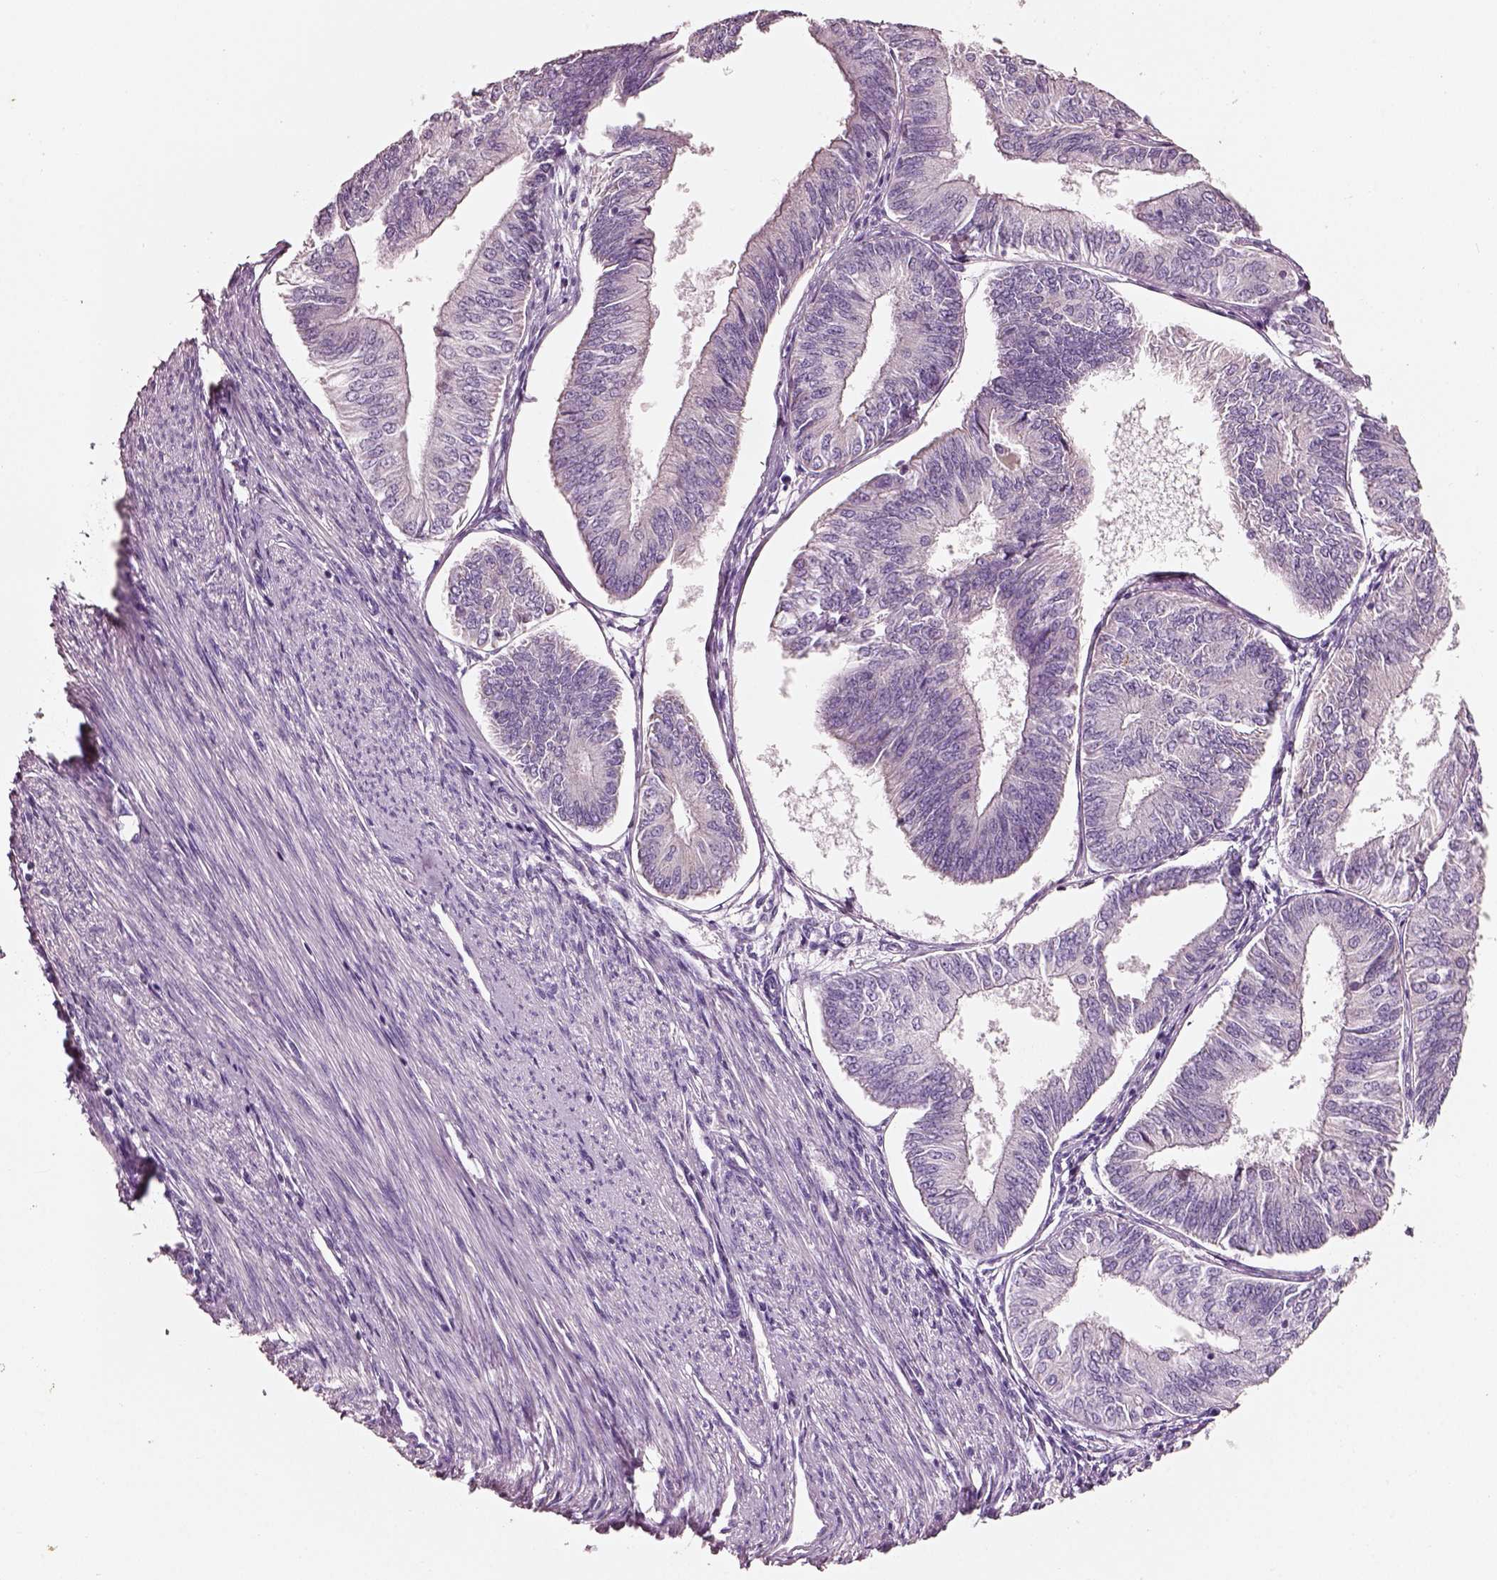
{"staining": {"intensity": "negative", "quantity": "none", "location": "none"}, "tissue": "endometrial cancer", "cell_type": "Tumor cells", "image_type": "cancer", "snomed": [{"axis": "morphology", "description": "Adenocarcinoma, NOS"}, {"axis": "topography", "description": "Endometrium"}], "caption": "This is an immunohistochemistry histopathology image of human endometrial adenocarcinoma. There is no expression in tumor cells.", "gene": "ELSPBP1", "patient": {"sex": "female", "age": 58}}